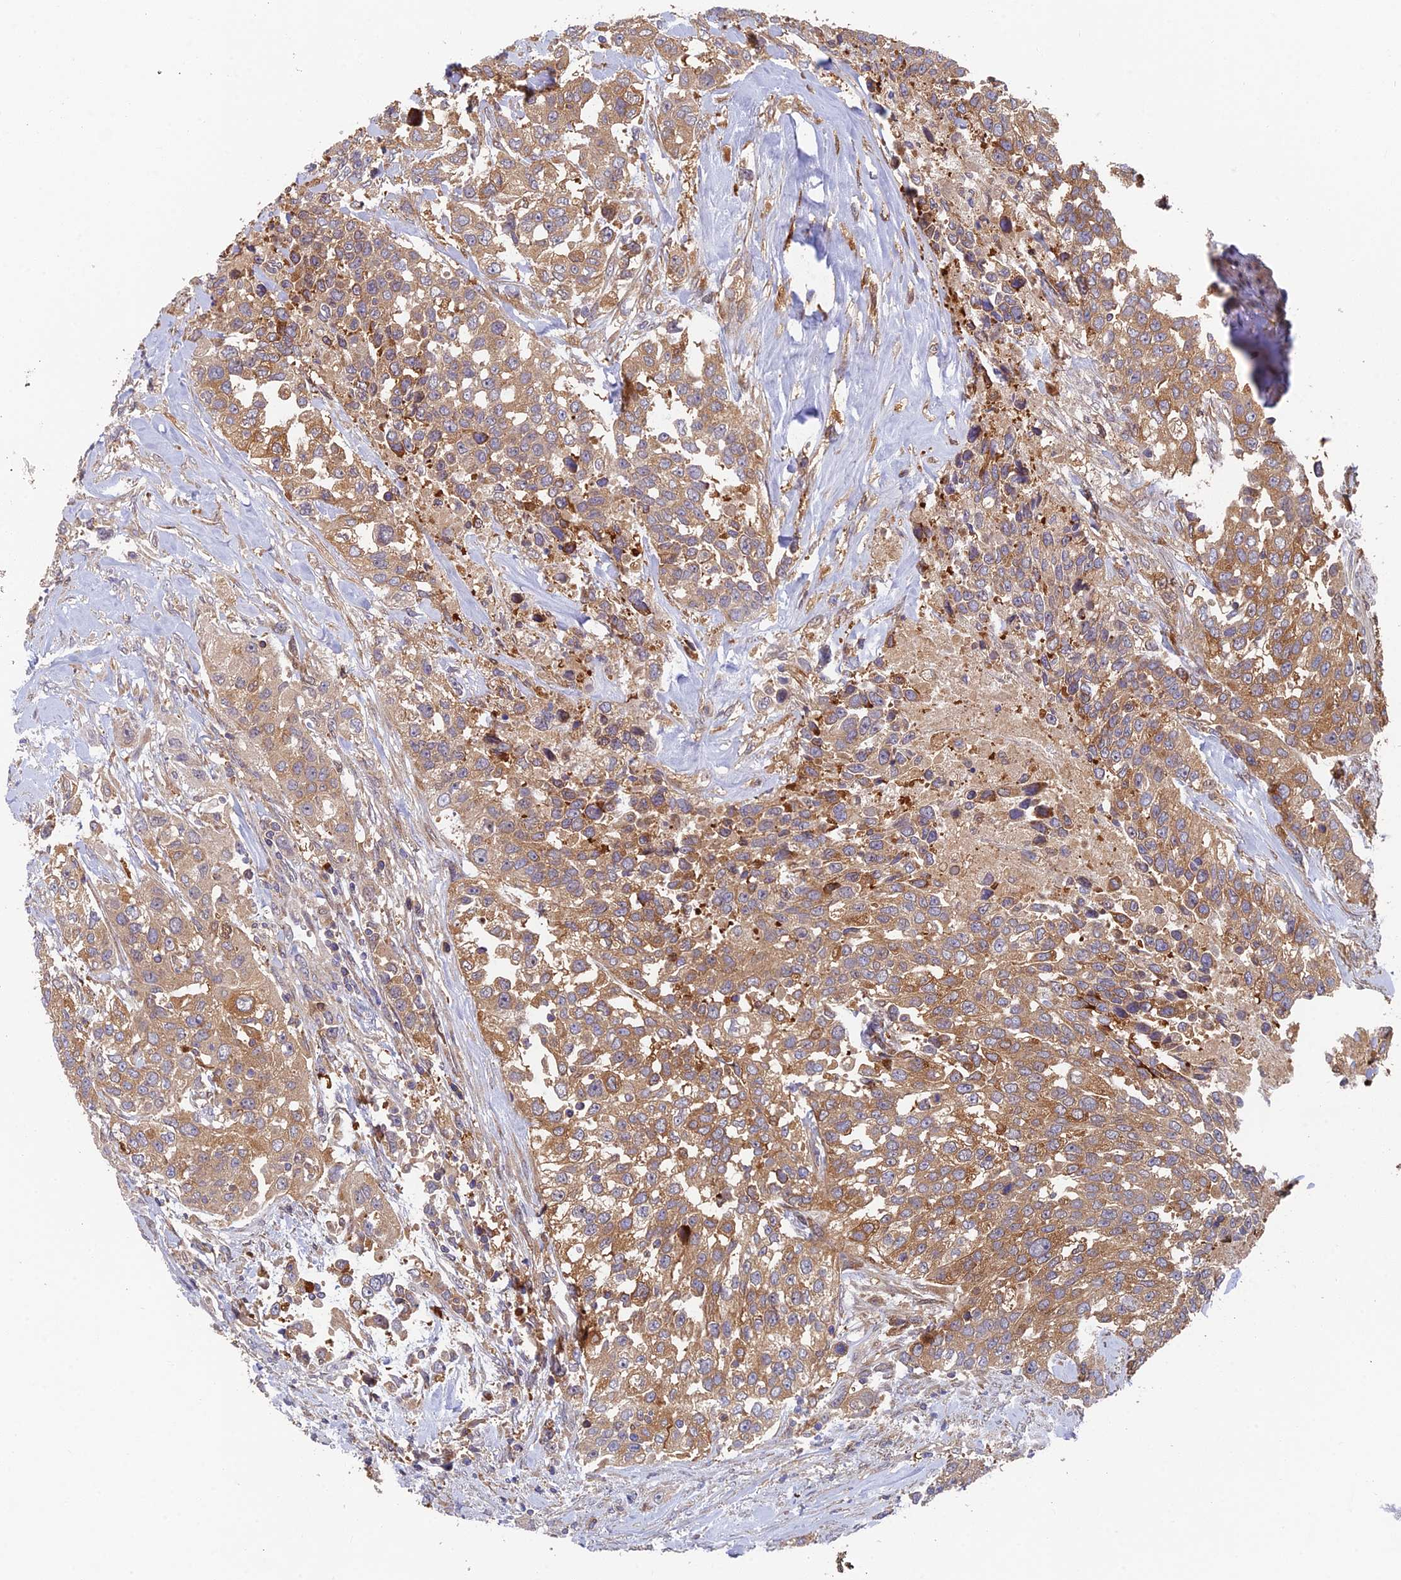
{"staining": {"intensity": "moderate", "quantity": ">75%", "location": "cytoplasmic/membranous"}, "tissue": "urothelial cancer", "cell_type": "Tumor cells", "image_type": "cancer", "snomed": [{"axis": "morphology", "description": "Urothelial carcinoma, High grade"}, {"axis": "topography", "description": "Urinary bladder"}], "caption": "The micrograph demonstrates a brown stain indicating the presence of a protein in the cytoplasmic/membranous of tumor cells in urothelial cancer. Ihc stains the protein in brown and the nuclei are stained blue.", "gene": "IPO5", "patient": {"sex": "female", "age": 80}}